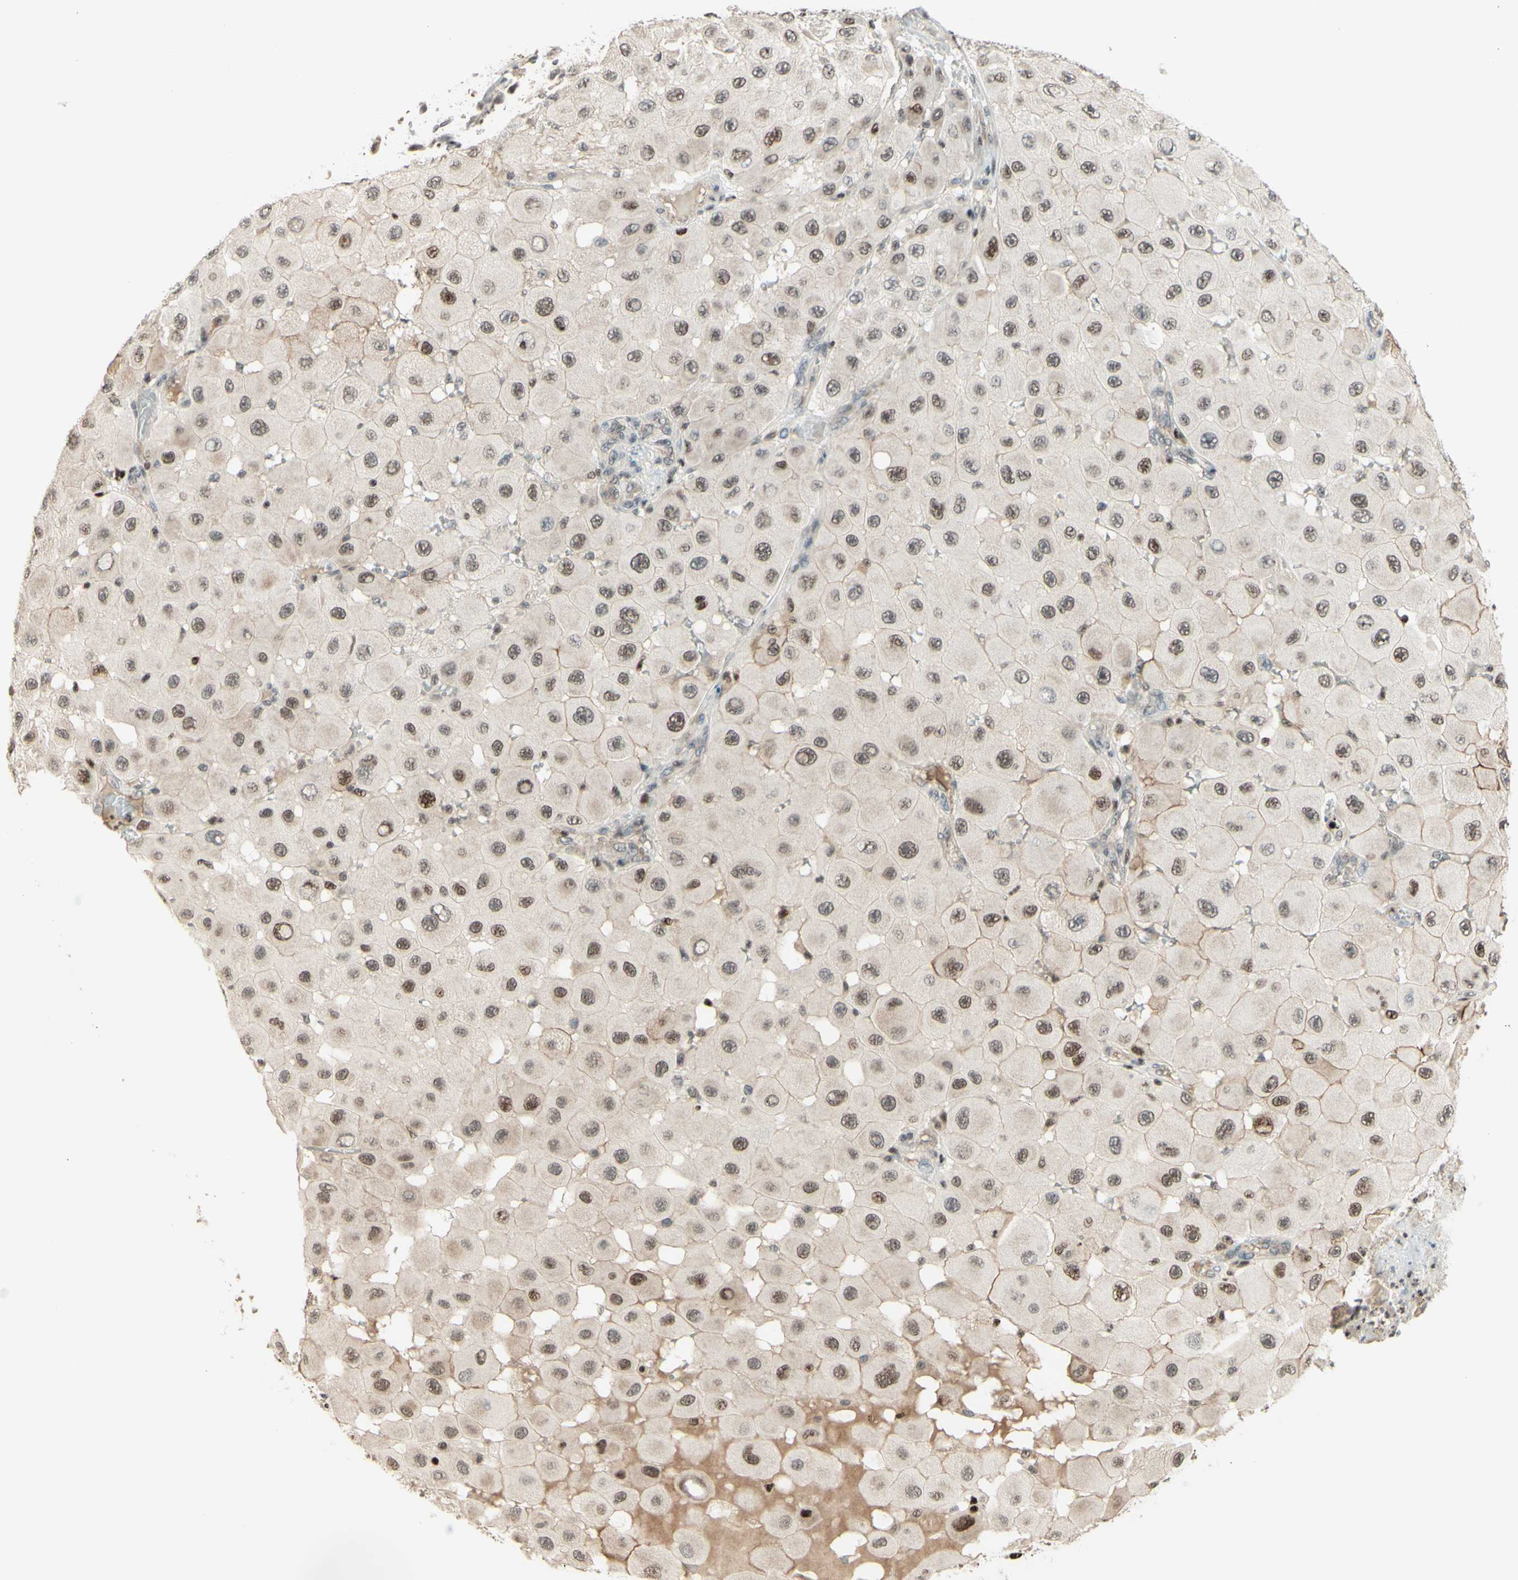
{"staining": {"intensity": "weak", "quantity": ">75%", "location": "cytoplasmic/membranous,nuclear"}, "tissue": "melanoma", "cell_type": "Tumor cells", "image_type": "cancer", "snomed": [{"axis": "morphology", "description": "Malignant melanoma, NOS"}, {"axis": "topography", "description": "Skin"}], "caption": "IHC (DAB (3,3'-diaminobenzidine)) staining of melanoma demonstrates weak cytoplasmic/membranous and nuclear protein positivity in about >75% of tumor cells. The protein of interest is shown in brown color, while the nuclei are stained blue.", "gene": "CDKL5", "patient": {"sex": "female", "age": 81}}